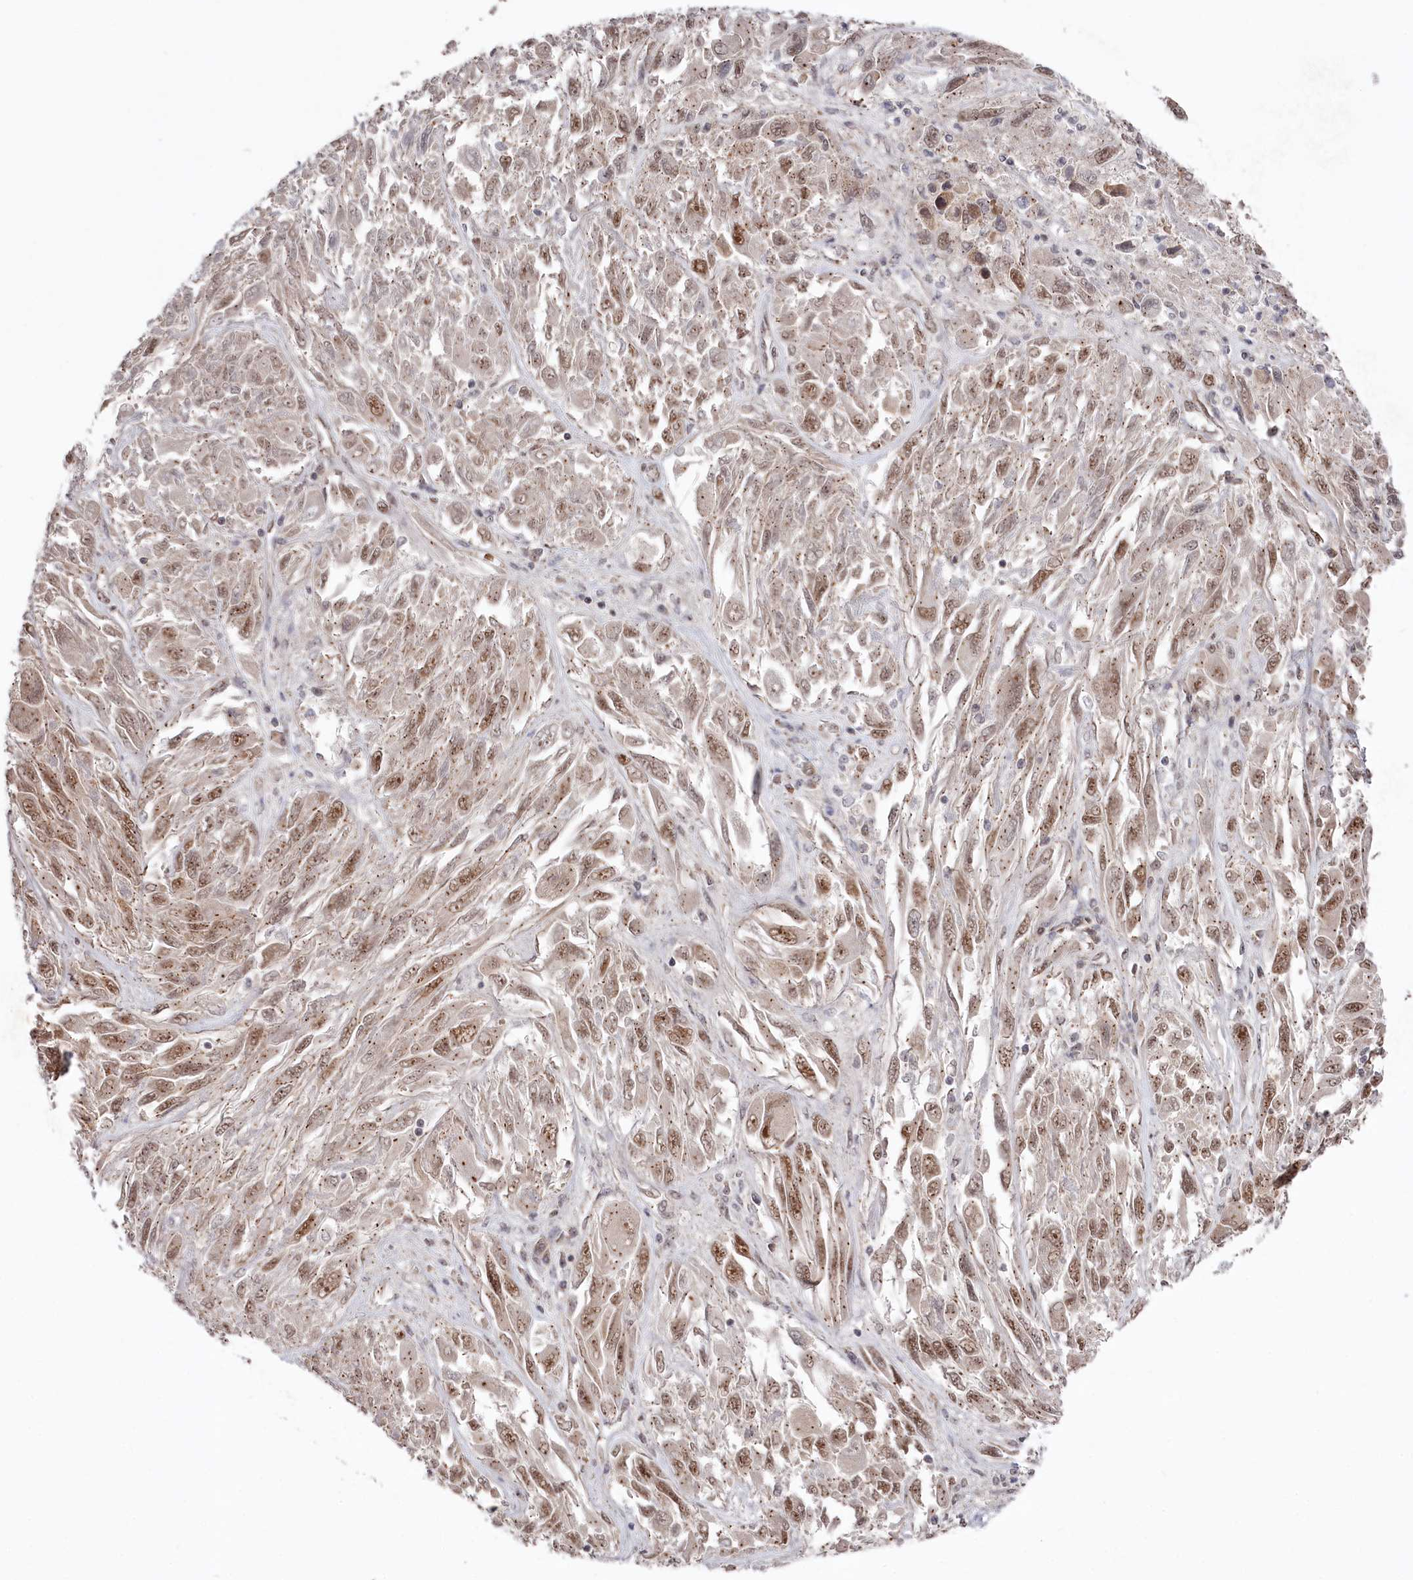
{"staining": {"intensity": "moderate", "quantity": ">75%", "location": "nuclear"}, "tissue": "melanoma", "cell_type": "Tumor cells", "image_type": "cancer", "snomed": [{"axis": "morphology", "description": "Malignant melanoma, NOS"}, {"axis": "topography", "description": "Skin"}], "caption": "Protein expression analysis of melanoma shows moderate nuclear expression in approximately >75% of tumor cells. (brown staining indicates protein expression, while blue staining denotes nuclei).", "gene": "EXOSC1", "patient": {"sex": "female", "age": 91}}